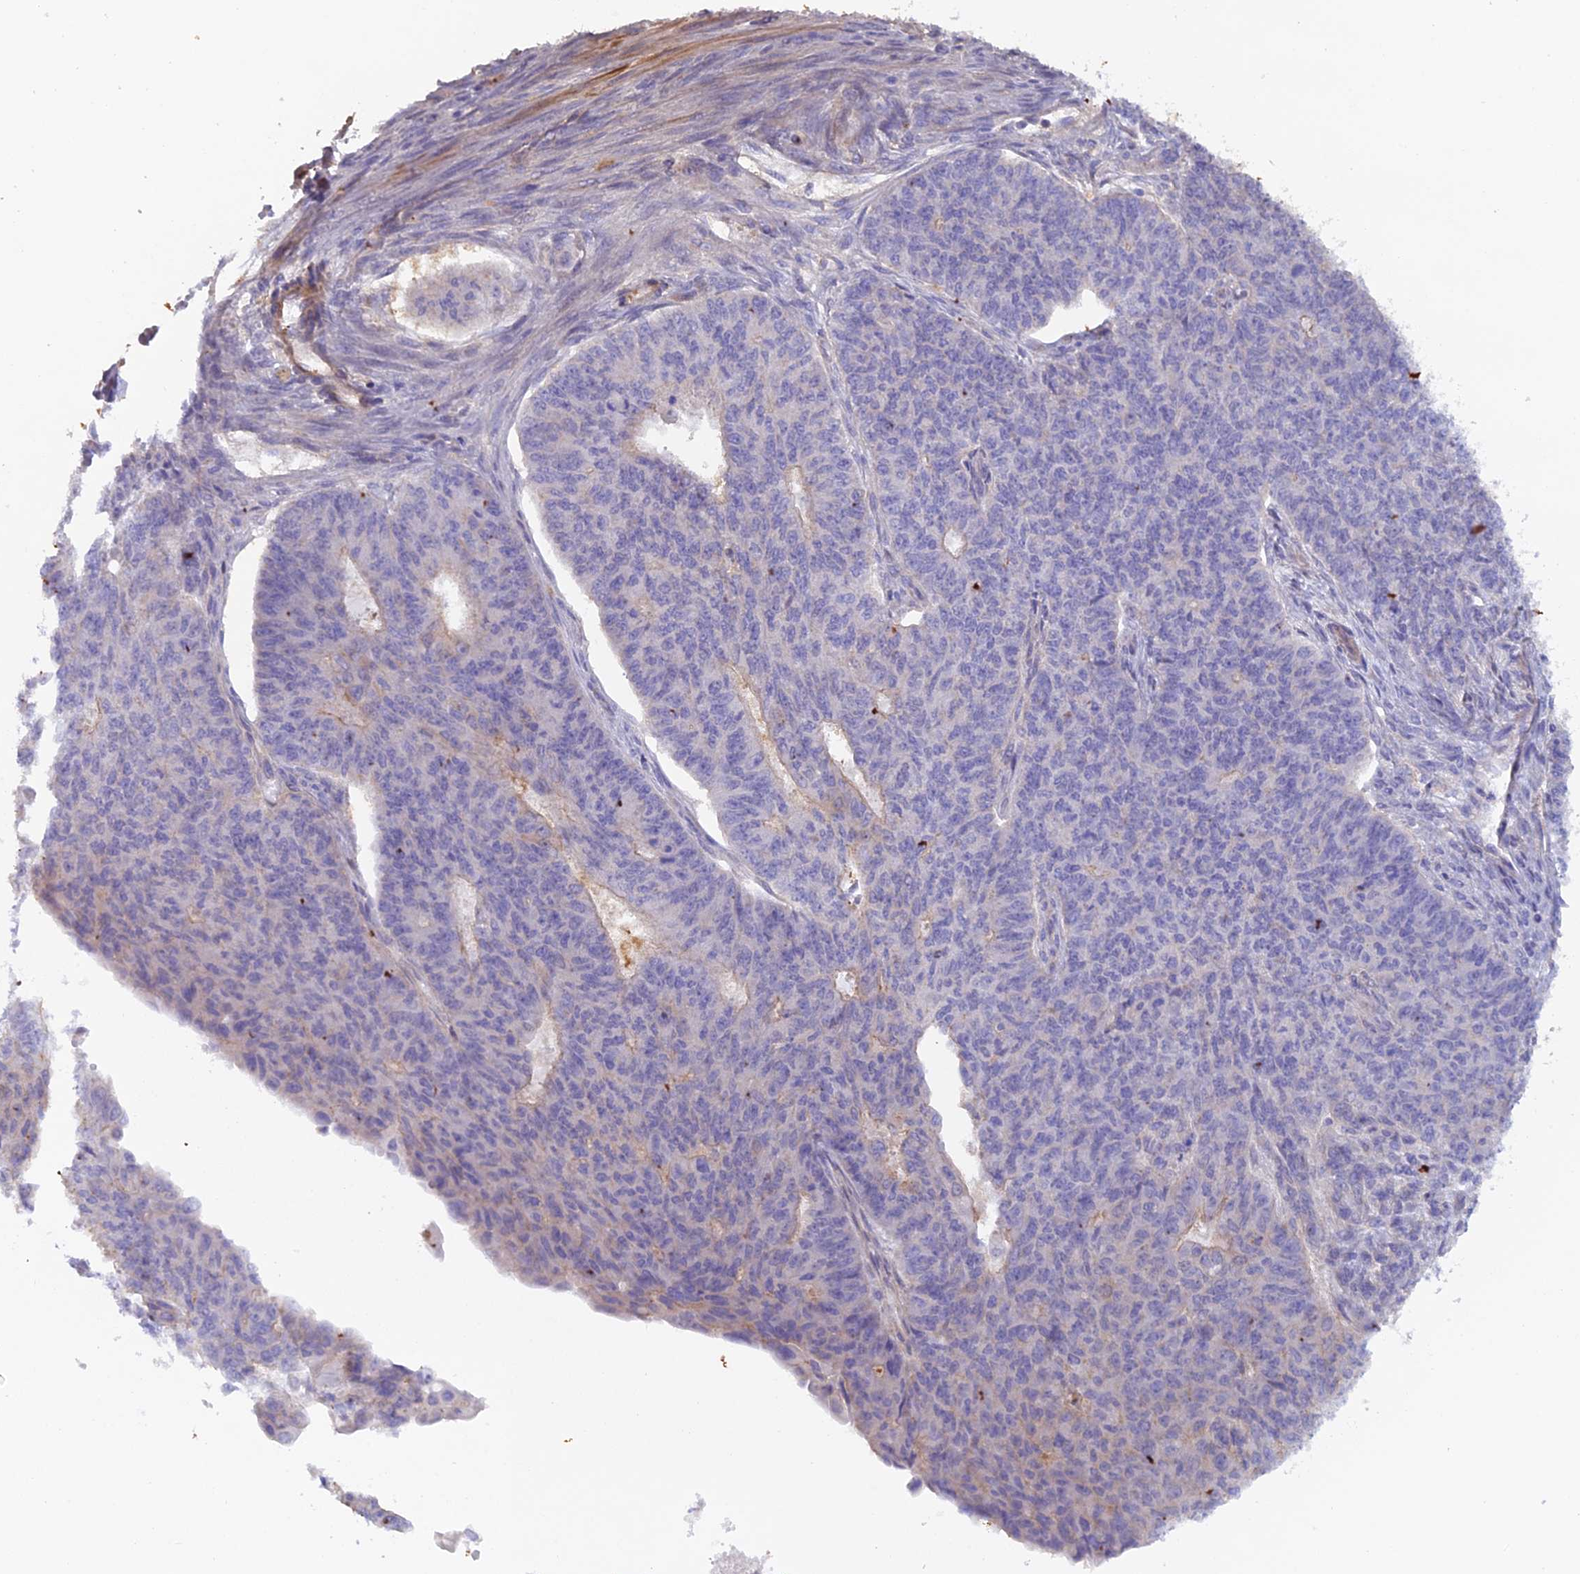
{"staining": {"intensity": "negative", "quantity": "none", "location": "none"}, "tissue": "endometrial cancer", "cell_type": "Tumor cells", "image_type": "cancer", "snomed": [{"axis": "morphology", "description": "Adenocarcinoma, NOS"}, {"axis": "topography", "description": "Endometrium"}], "caption": "DAB (3,3'-diaminobenzidine) immunohistochemical staining of endometrial cancer shows no significant staining in tumor cells.", "gene": "FZR1", "patient": {"sex": "female", "age": 32}}